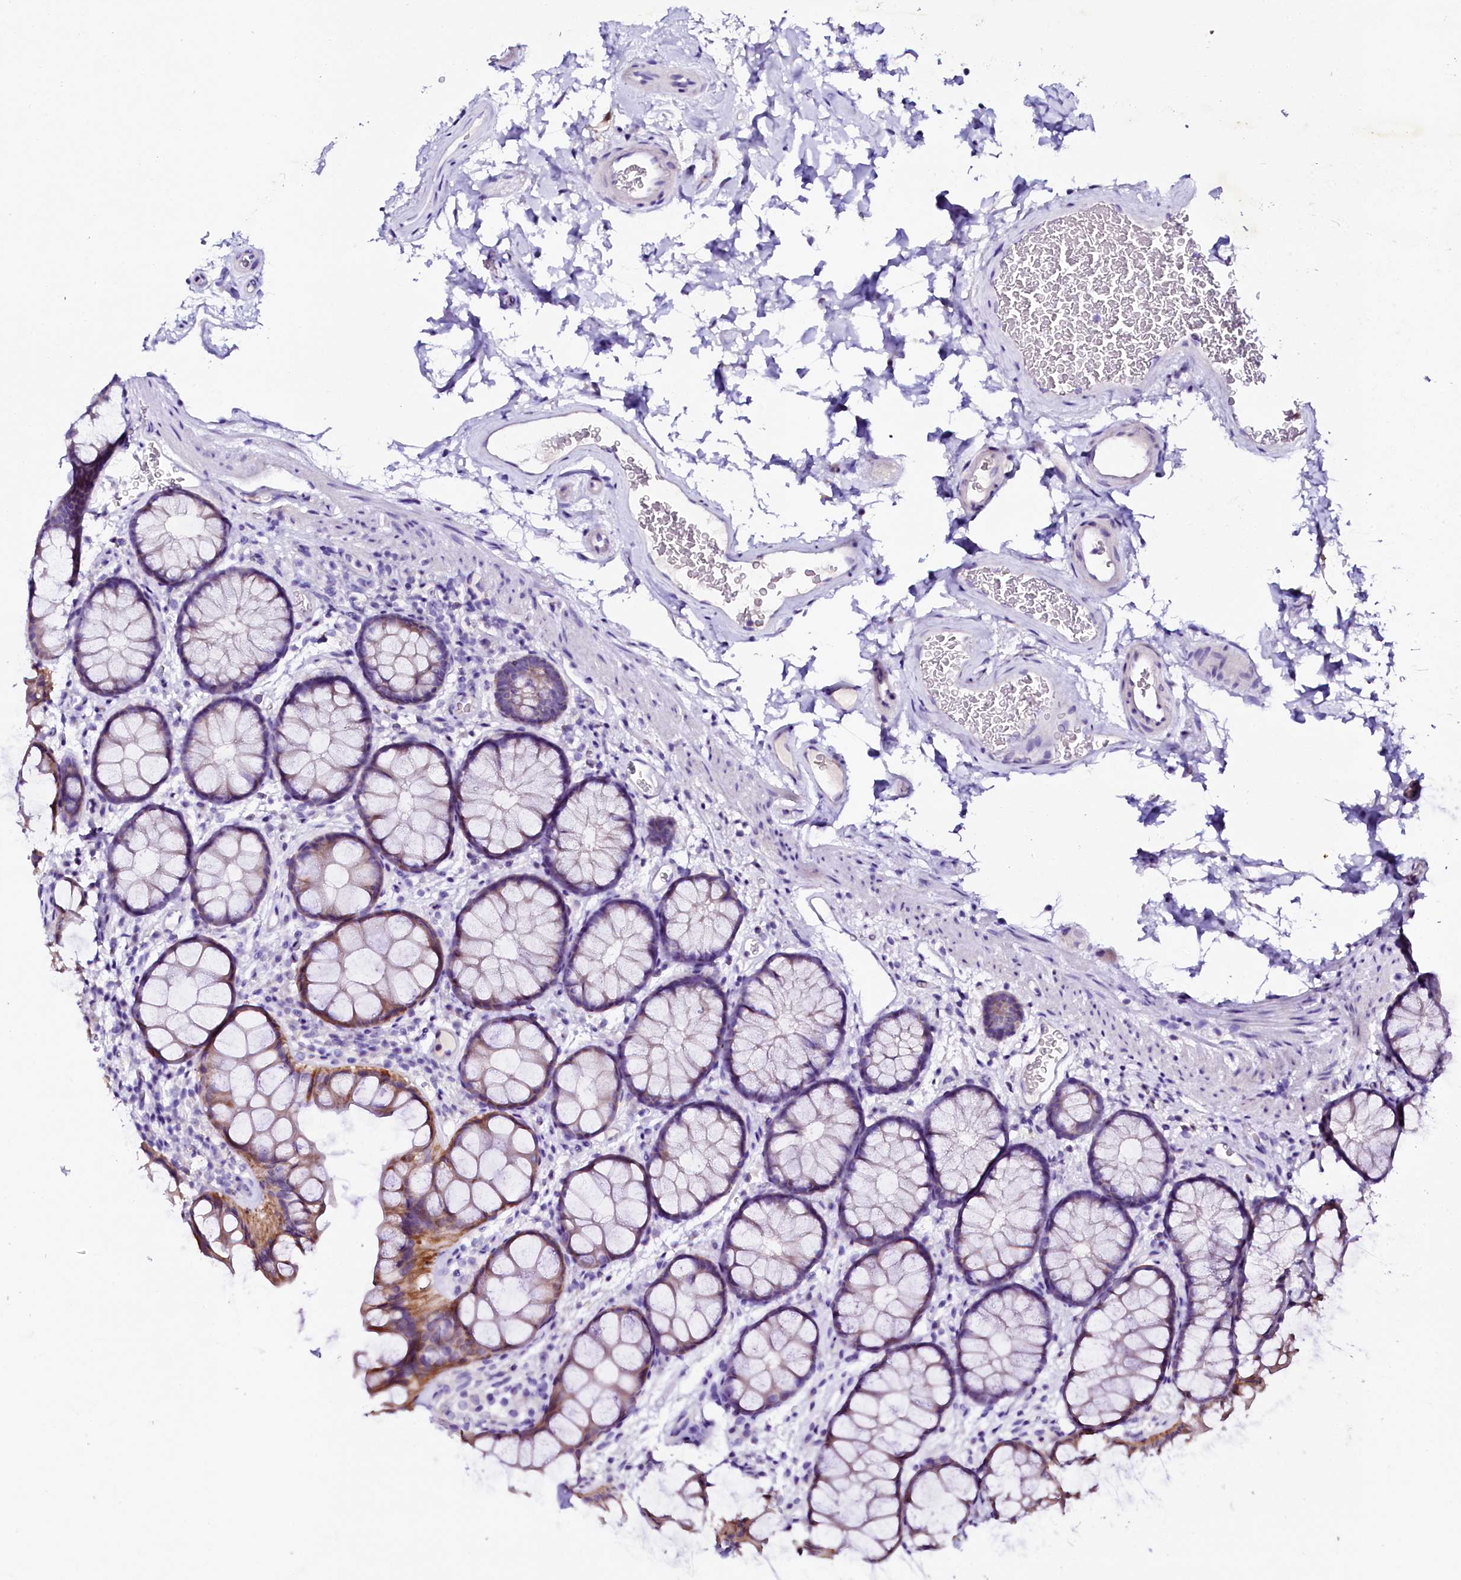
{"staining": {"intensity": "negative", "quantity": "none", "location": "none"}, "tissue": "colon", "cell_type": "Endothelial cells", "image_type": "normal", "snomed": [{"axis": "morphology", "description": "Normal tissue, NOS"}, {"axis": "topography", "description": "Colon"}], "caption": "Immunohistochemistry (IHC) micrograph of benign colon: colon stained with DAB (3,3'-diaminobenzidine) demonstrates no significant protein staining in endothelial cells.", "gene": "NAA16", "patient": {"sex": "female", "age": 82}}